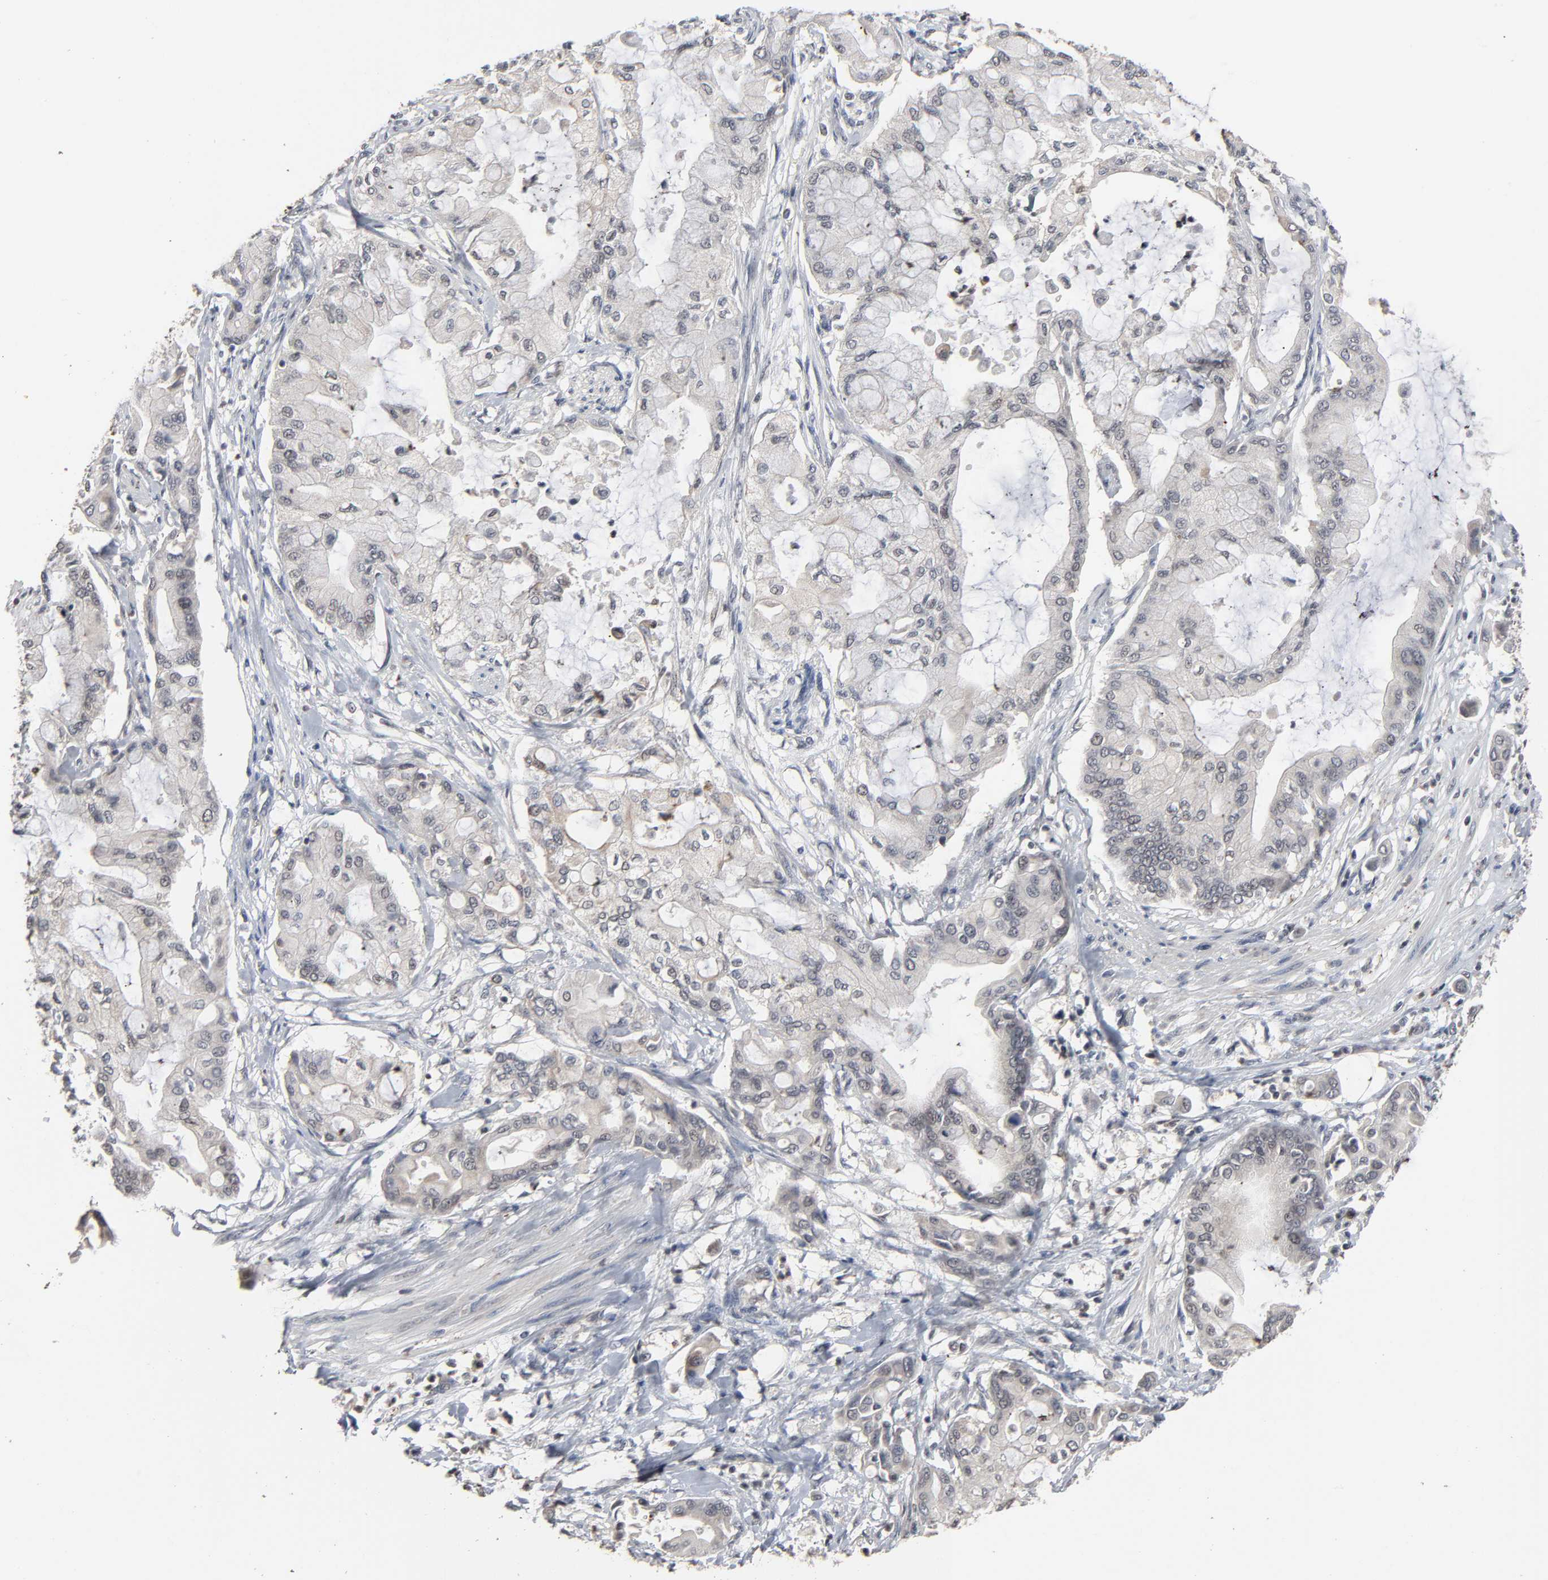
{"staining": {"intensity": "negative", "quantity": "none", "location": "none"}, "tissue": "pancreatic cancer", "cell_type": "Tumor cells", "image_type": "cancer", "snomed": [{"axis": "morphology", "description": "Adenocarcinoma, NOS"}, {"axis": "morphology", "description": "Adenocarcinoma, metastatic, NOS"}, {"axis": "topography", "description": "Lymph node"}, {"axis": "topography", "description": "Pancreas"}, {"axis": "topography", "description": "Duodenum"}], "caption": "Immunohistochemistry (IHC) micrograph of human pancreatic cancer stained for a protein (brown), which reveals no positivity in tumor cells.", "gene": "ZNF419", "patient": {"sex": "female", "age": 64}}